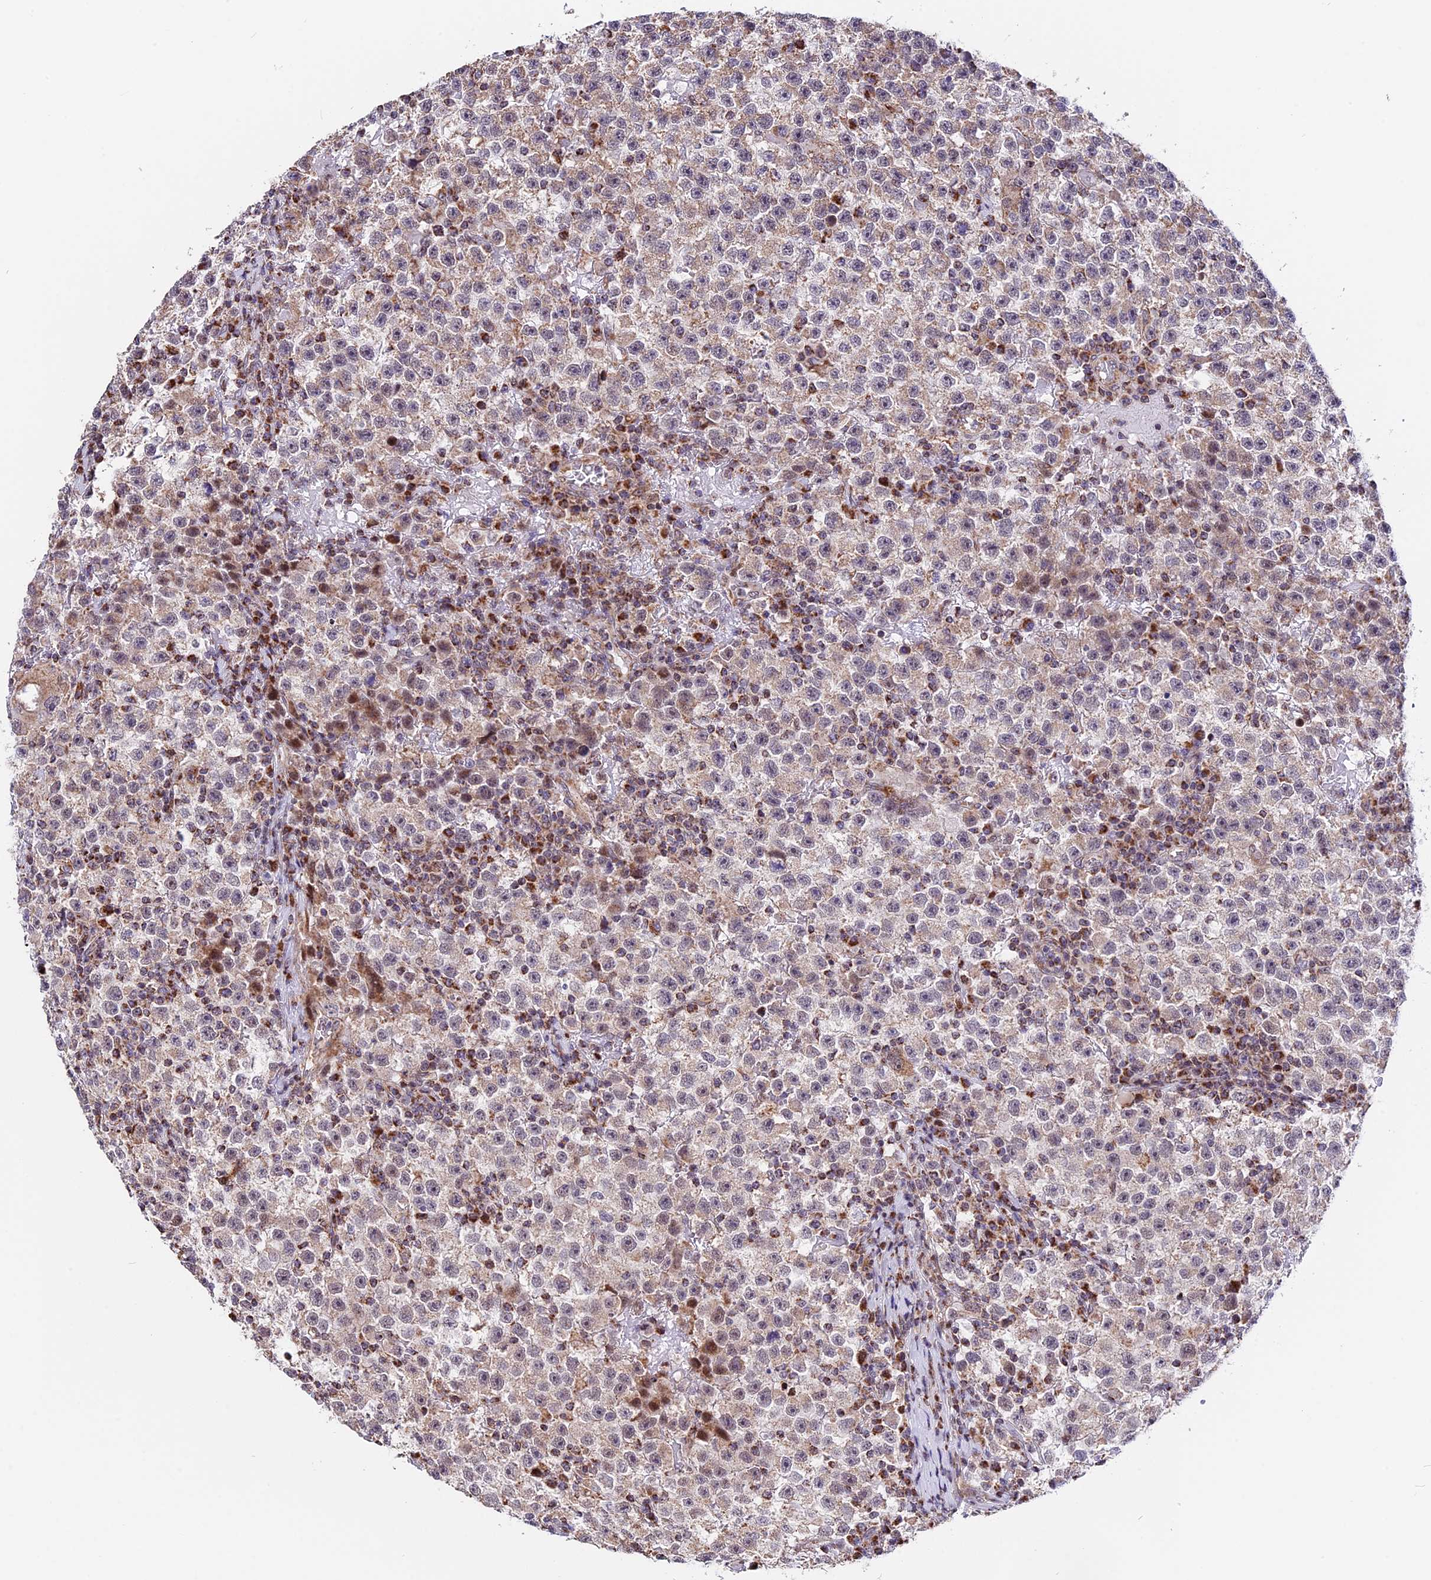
{"staining": {"intensity": "weak", "quantity": "<25%", "location": "cytoplasmic/membranous"}, "tissue": "testis cancer", "cell_type": "Tumor cells", "image_type": "cancer", "snomed": [{"axis": "morphology", "description": "Seminoma, NOS"}, {"axis": "topography", "description": "Testis"}], "caption": "Immunohistochemistry (IHC) of human seminoma (testis) reveals no expression in tumor cells.", "gene": "FAM174C", "patient": {"sex": "male", "age": 22}}